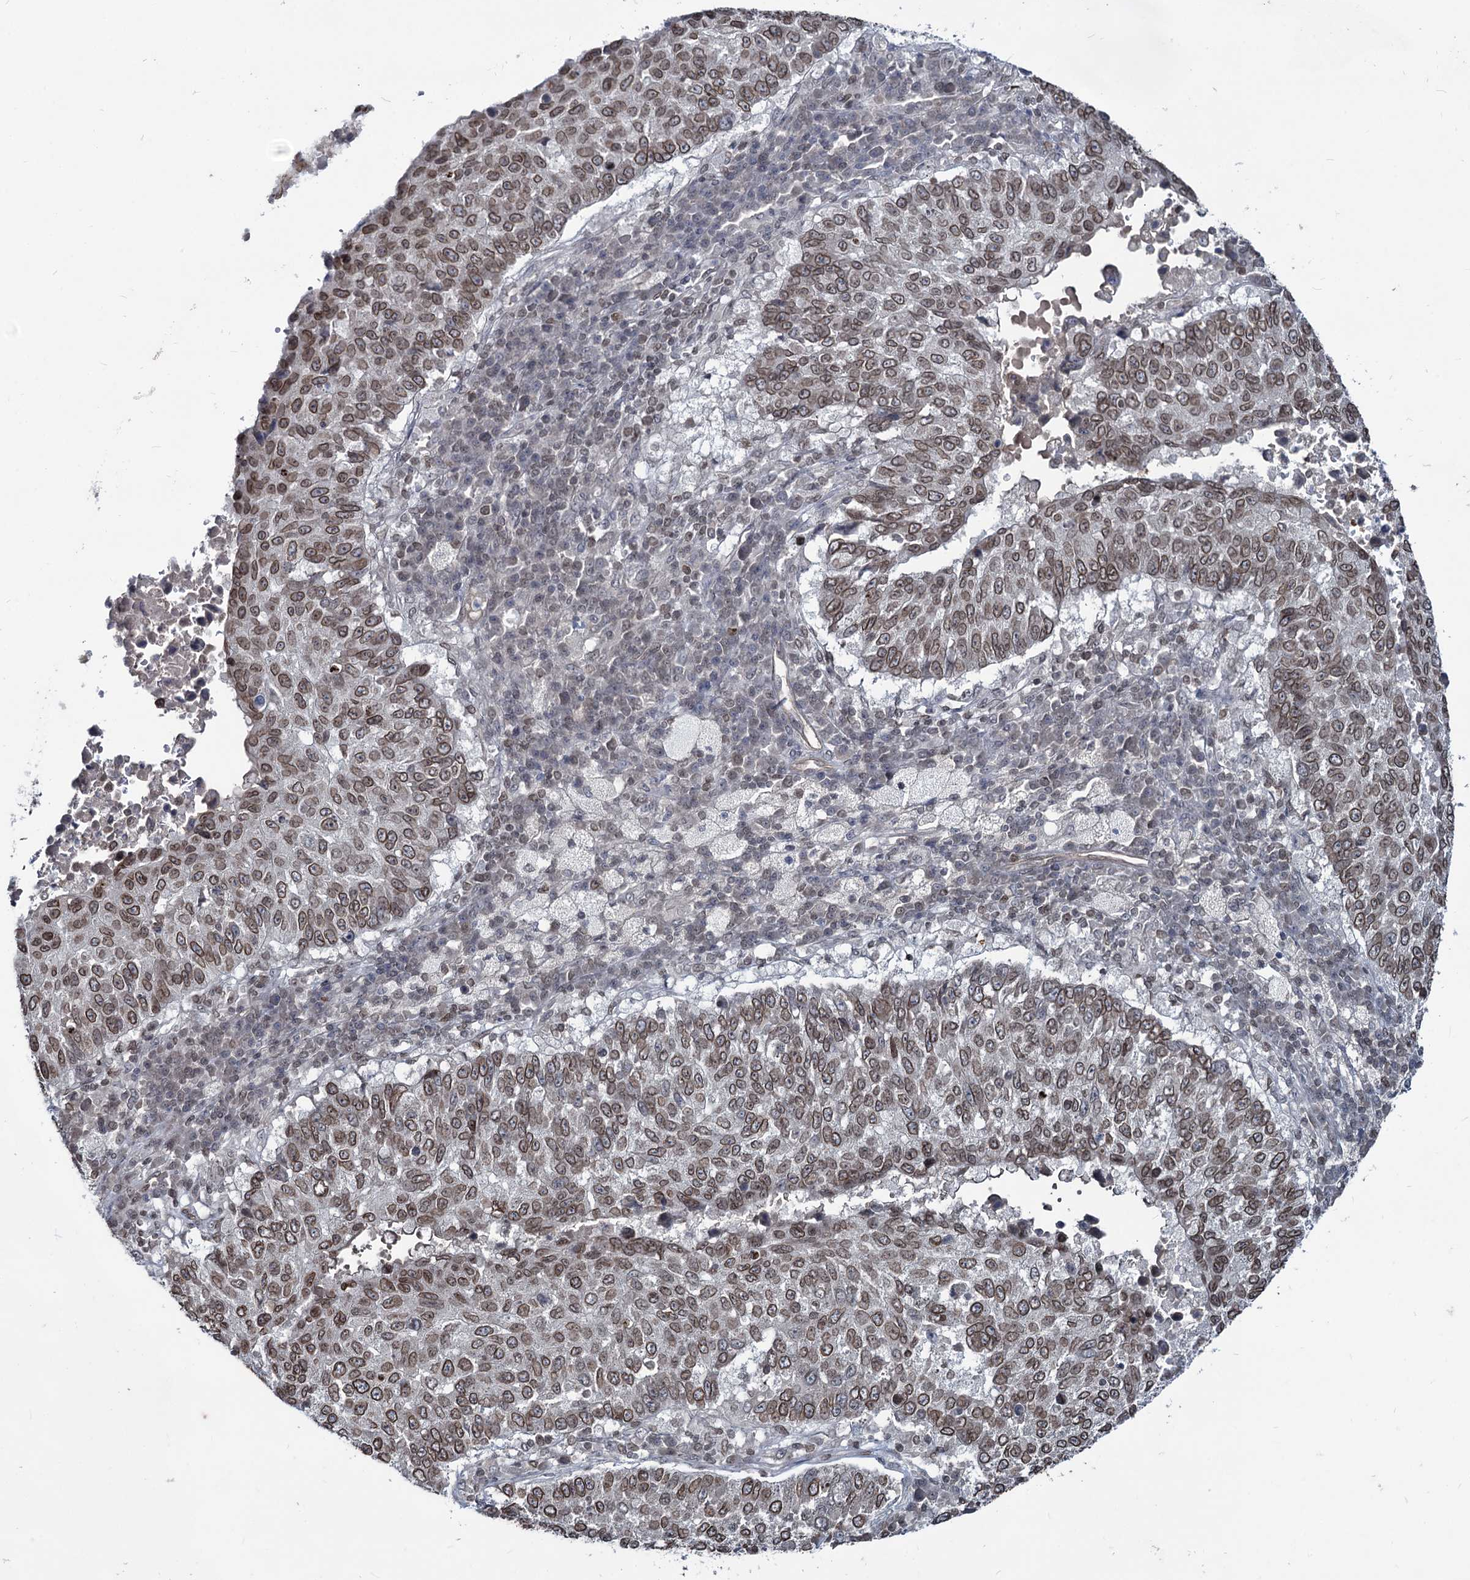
{"staining": {"intensity": "moderate", "quantity": ">75%", "location": "cytoplasmic/membranous,nuclear"}, "tissue": "lung cancer", "cell_type": "Tumor cells", "image_type": "cancer", "snomed": [{"axis": "morphology", "description": "Squamous cell carcinoma, NOS"}, {"axis": "topography", "description": "Lung"}], "caption": "Immunohistochemistry (IHC) of squamous cell carcinoma (lung) reveals medium levels of moderate cytoplasmic/membranous and nuclear positivity in about >75% of tumor cells. (Stains: DAB in brown, nuclei in blue, Microscopy: brightfield microscopy at high magnification).", "gene": "RNF6", "patient": {"sex": "male", "age": 73}}